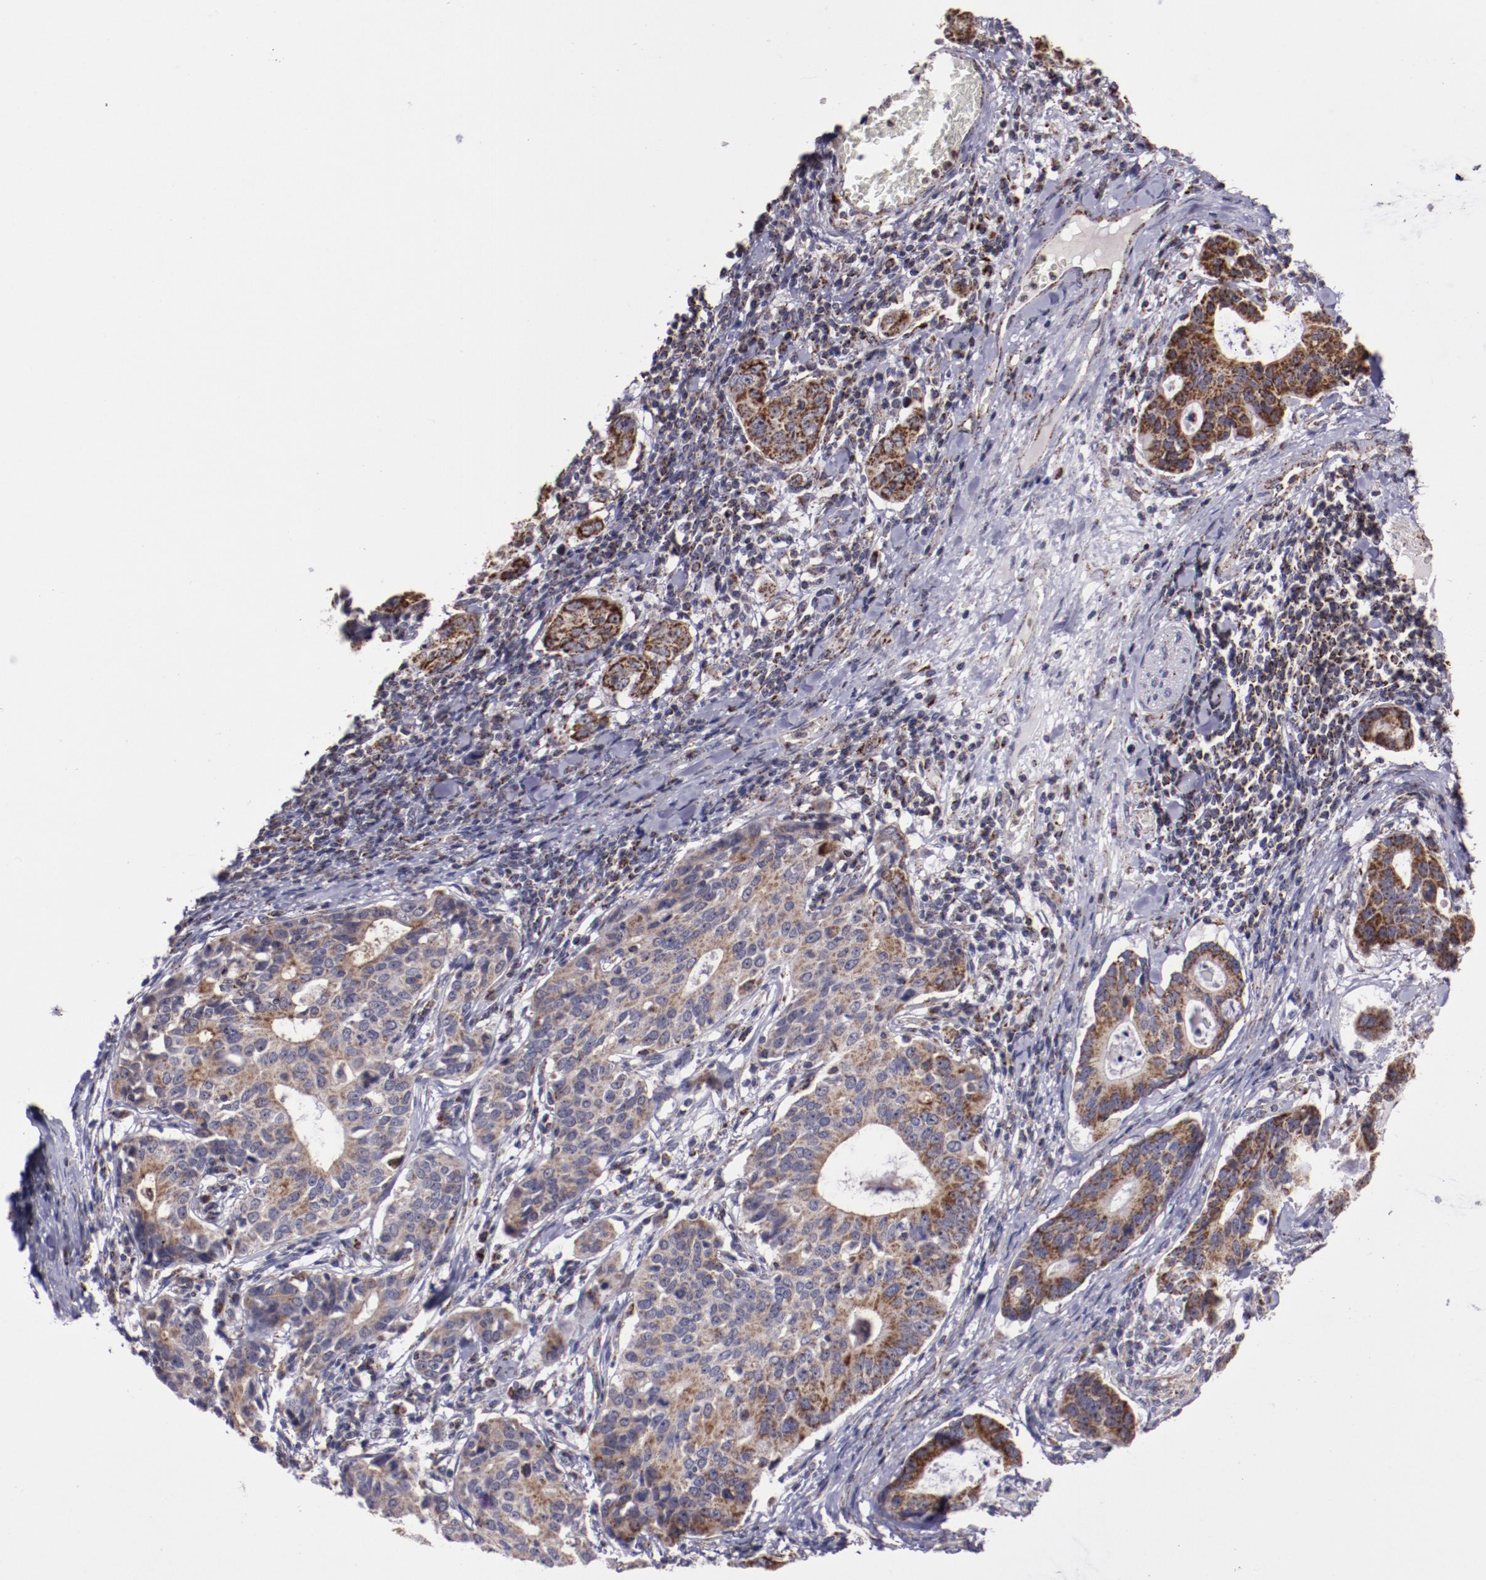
{"staining": {"intensity": "moderate", "quantity": ">75%", "location": "cytoplasmic/membranous"}, "tissue": "stomach cancer", "cell_type": "Tumor cells", "image_type": "cancer", "snomed": [{"axis": "morphology", "description": "Adenocarcinoma, NOS"}, {"axis": "topography", "description": "Esophagus"}, {"axis": "topography", "description": "Stomach"}], "caption": "The immunohistochemical stain shows moderate cytoplasmic/membranous positivity in tumor cells of adenocarcinoma (stomach) tissue.", "gene": "LONP1", "patient": {"sex": "male", "age": 74}}